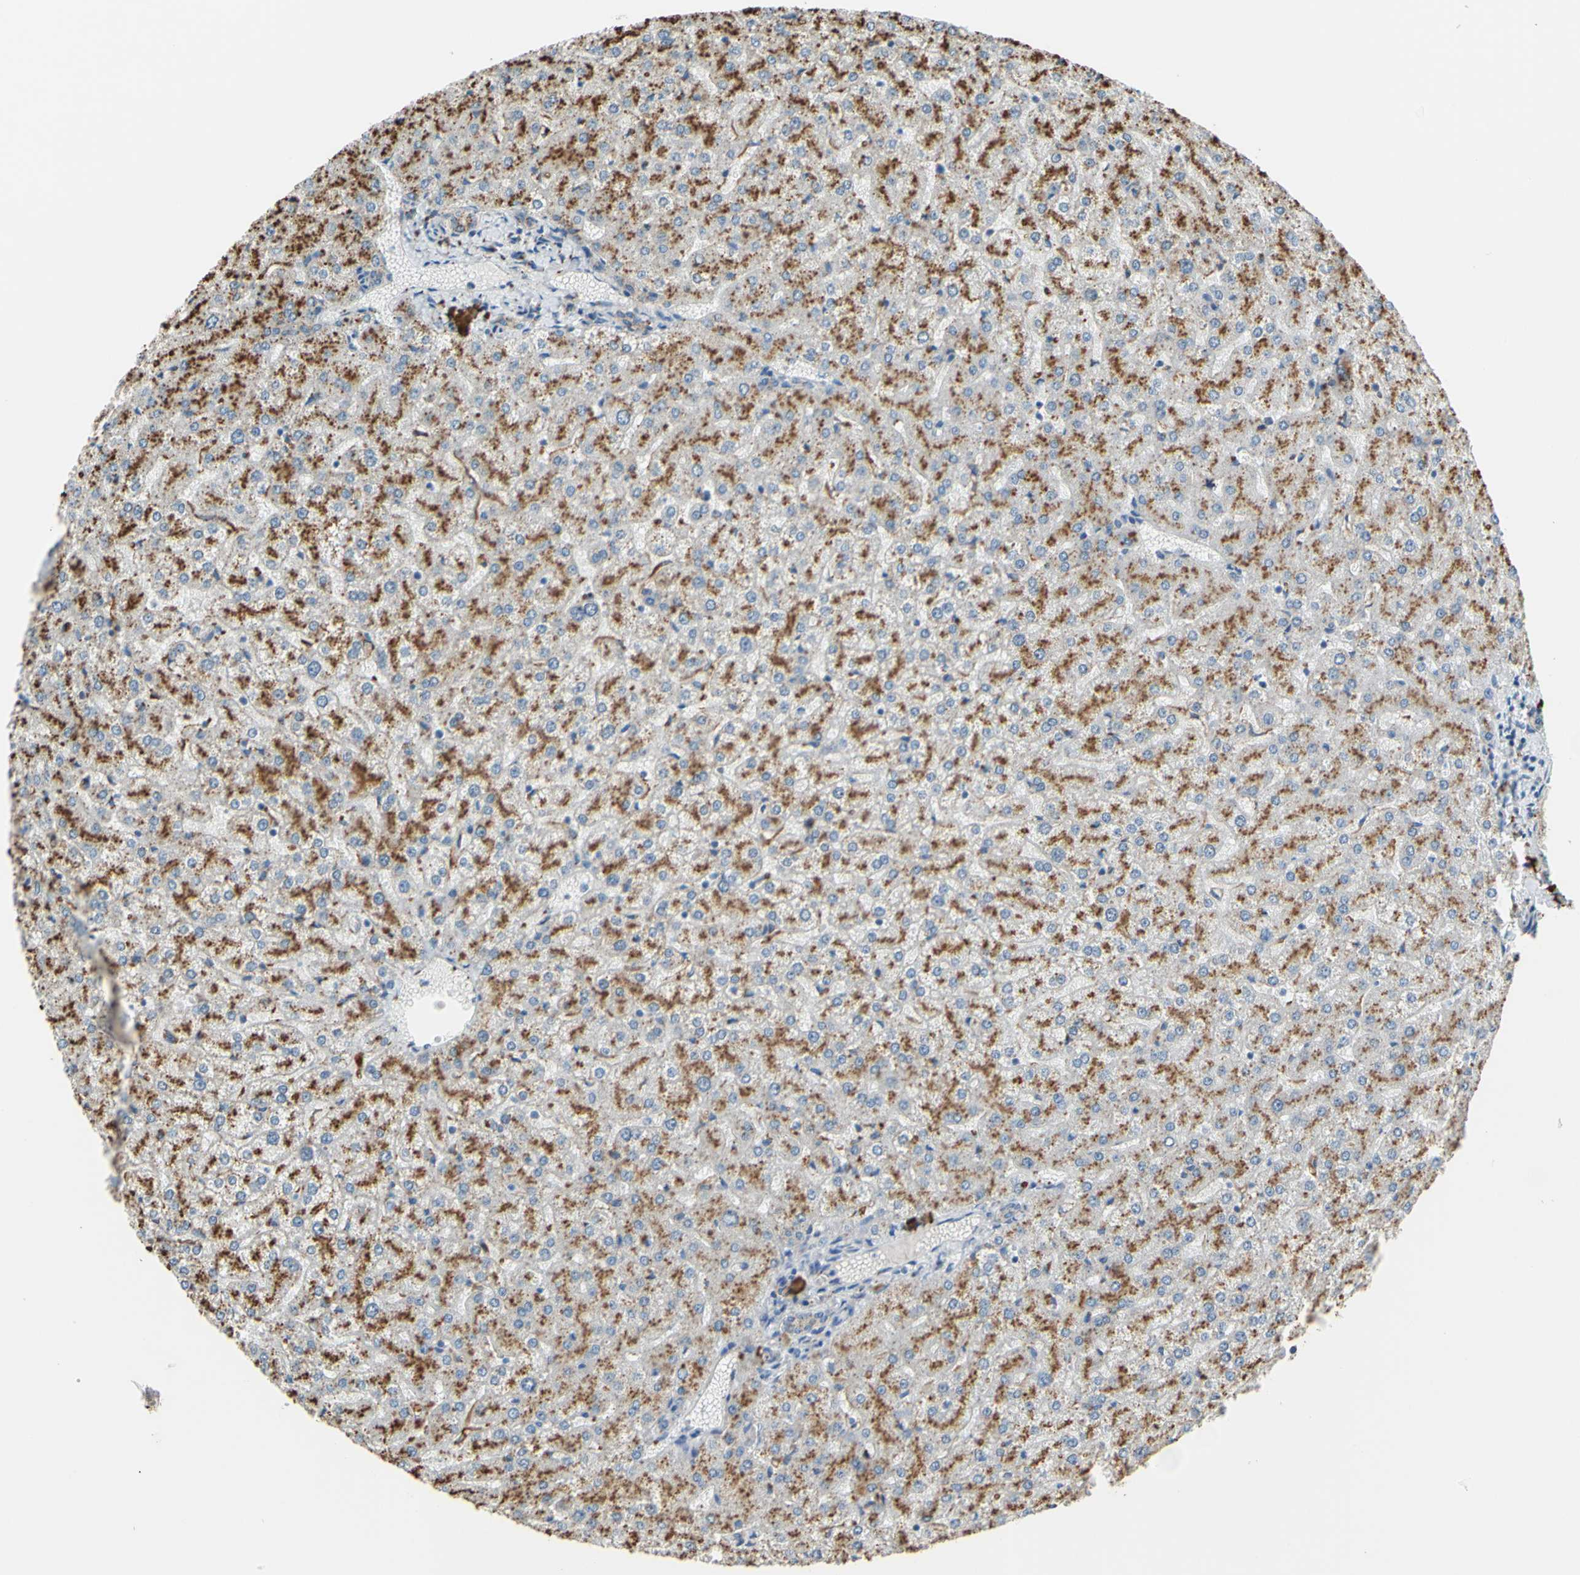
{"staining": {"intensity": "weak", "quantity": ">75%", "location": "cytoplasmic/membranous"}, "tissue": "liver", "cell_type": "Cholangiocytes", "image_type": "normal", "snomed": [{"axis": "morphology", "description": "Normal tissue, NOS"}, {"axis": "topography", "description": "Liver"}], "caption": "Immunohistochemistry (IHC) histopathology image of normal human liver stained for a protein (brown), which reveals low levels of weak cytoplasmic/membranous expression in approximately >75% of cholangiocytes.", "gene": "CTSD", "patient": {"sex": "female", "age": 32}}